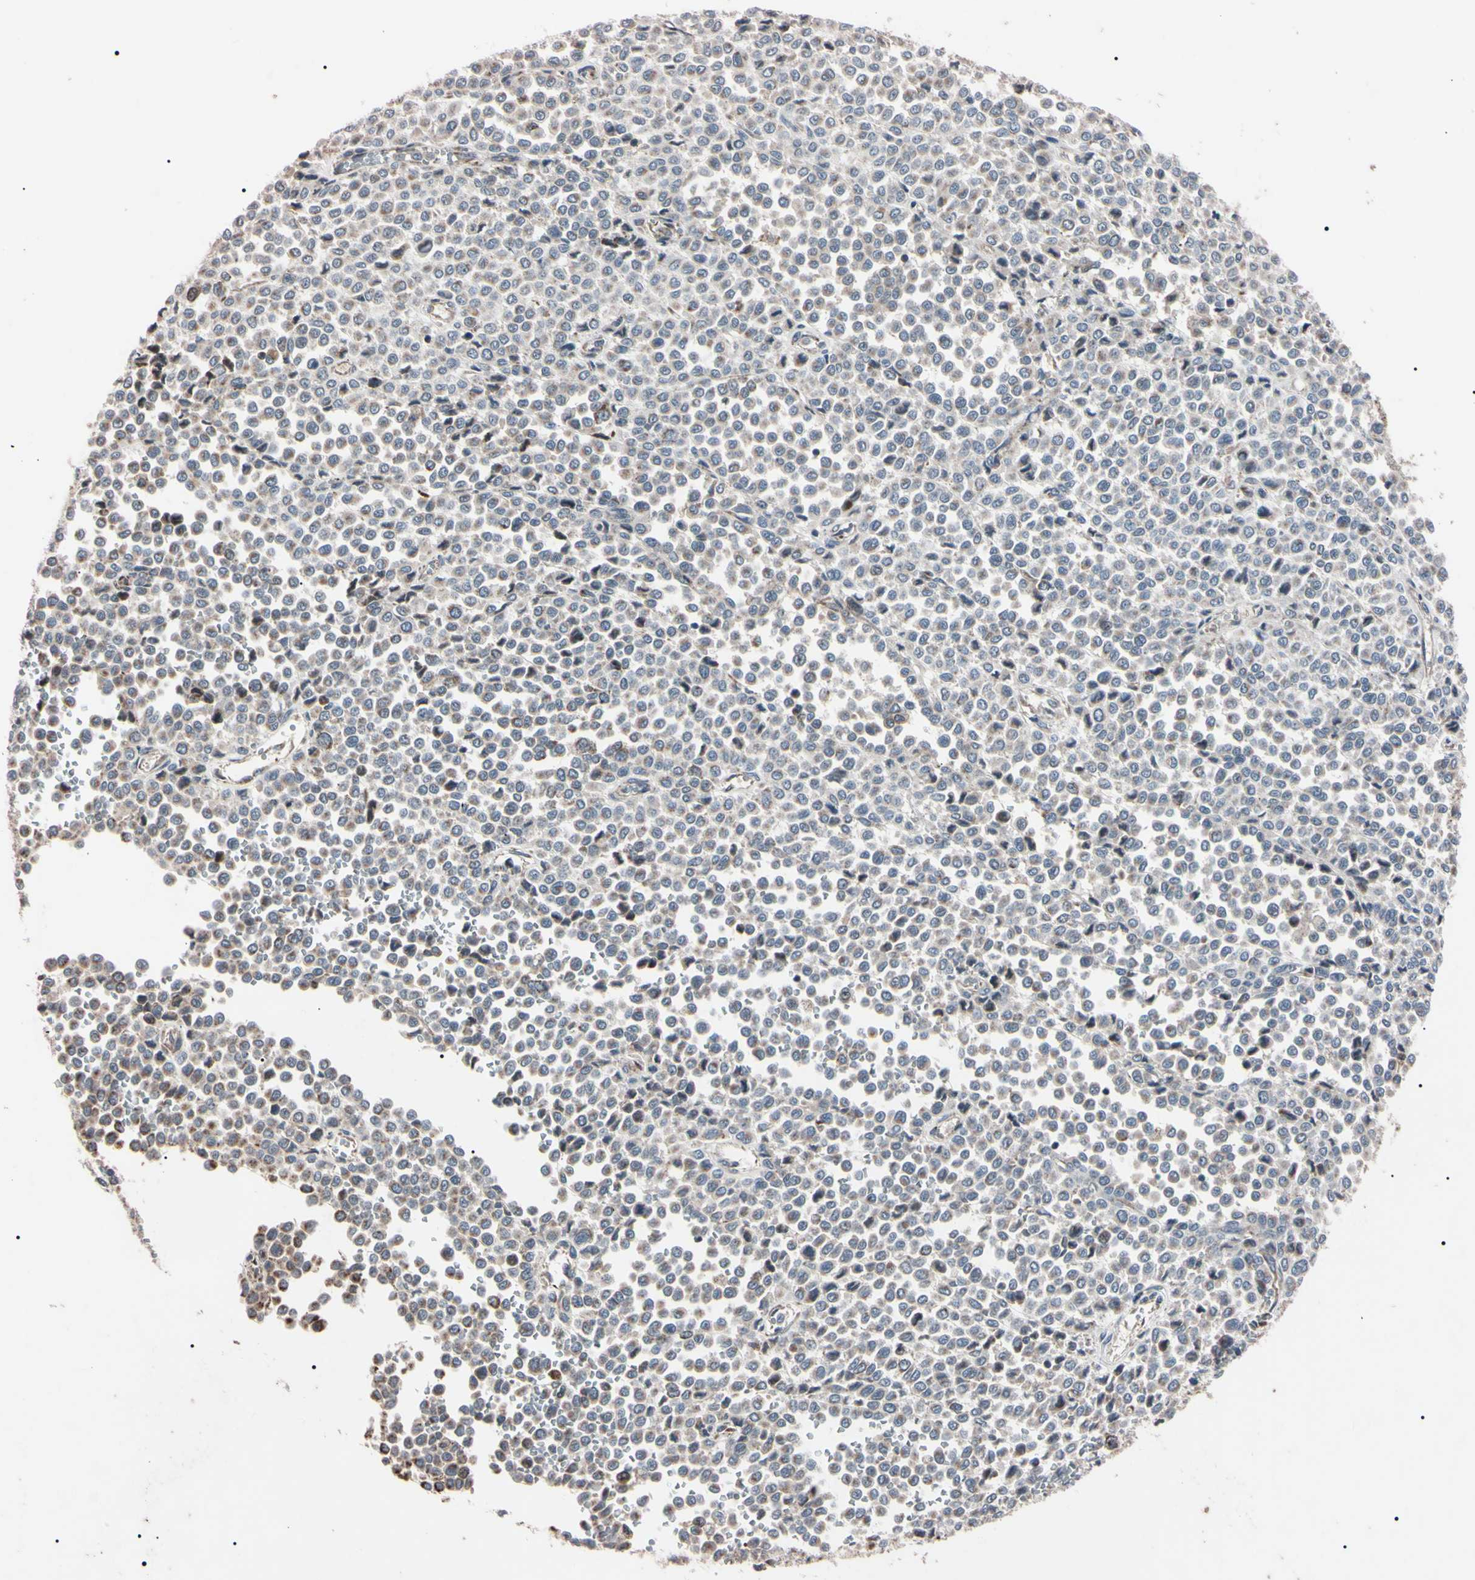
{"staining": {"intensity": "negative", "quantity": "none", "location": "none"}, "tissue": "melanoma", "cell_type": "Tumor cells", "image_type": "cancer", "snomed": [{"axis": "morphology", "description": "Malignant melanoma, Metastatic site"}, {"axis": "topography", "description": "Pancreas"}], "caption": "An immunohistochemistry histopathology image of malignant melanoma (metastatic site) is shown. There is no staining in tumor cells of malignant melanoma (metastatic site). (DAB (3,3'-diaminobenzidine) immunohistochemistry (IHC) visualized using brightfield microscopy, high magnification).", "gene": "TNFRSF1A", "patient": {"sex": "female", "age": 30}}